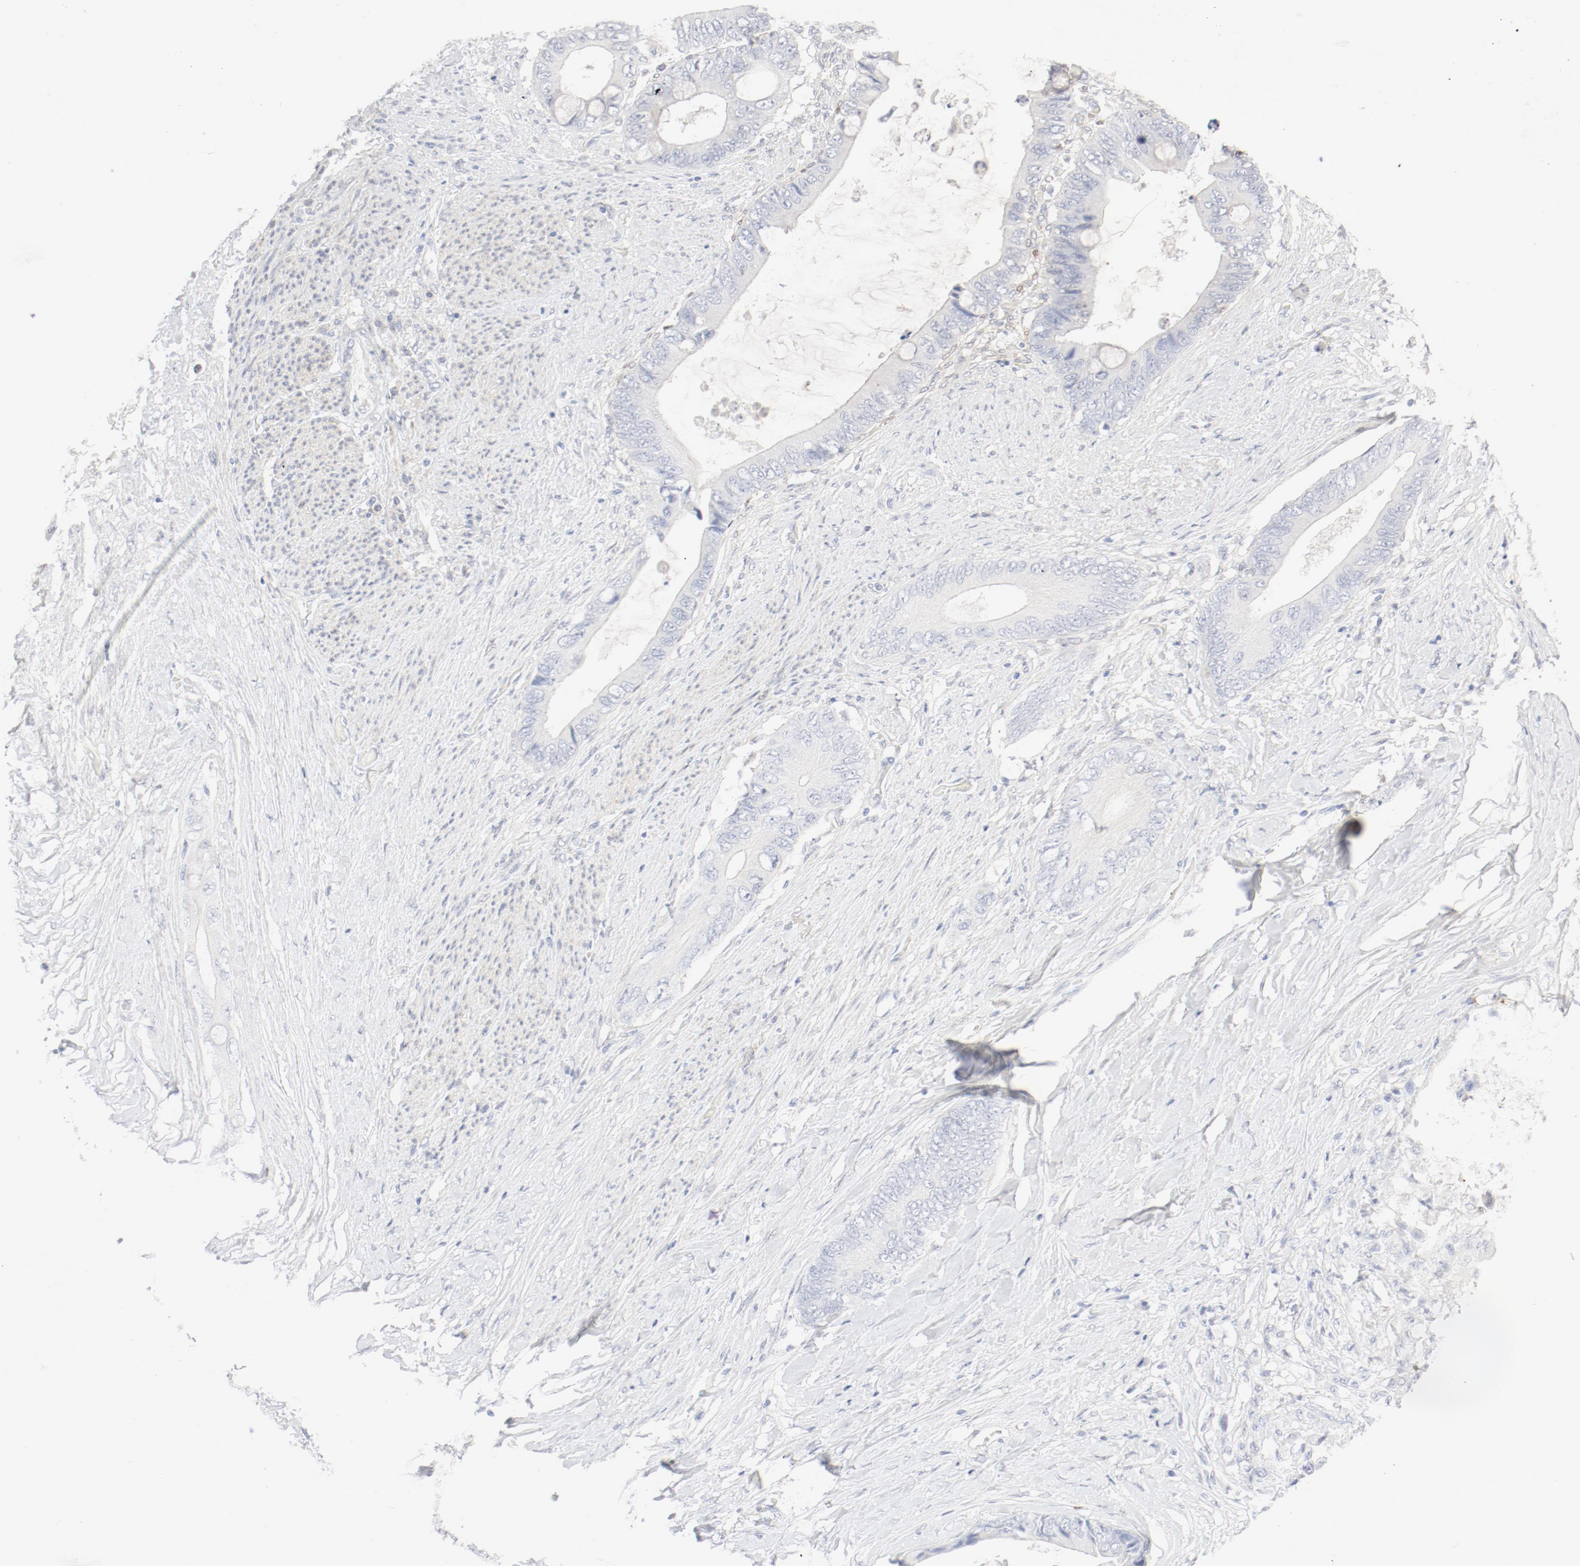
{"staining": {"intensity": "negative", "quantity": "none", "location": "none"}, "tissue": "colorectal cancer", "cell_type": "Tumor cells", "image_type": "cancer", "snomed": [{"axis": "morphology", "description": "Normal tissue, NOS"}, {"axis": "morphology", "description": "Adenocarcinoma, NOS"}, {"axis": "topography", "description": "Rectum"}, {"axis": "topography", "description": "Peripheral nerve tissue"}], "caption": "Colorectal cancer (adenocarcinoma) was stained to show a protein in brown. There is no significant expression in tumor cells.", "gene": "PGM1", "patient": {"sex": "female", "age": 77}}